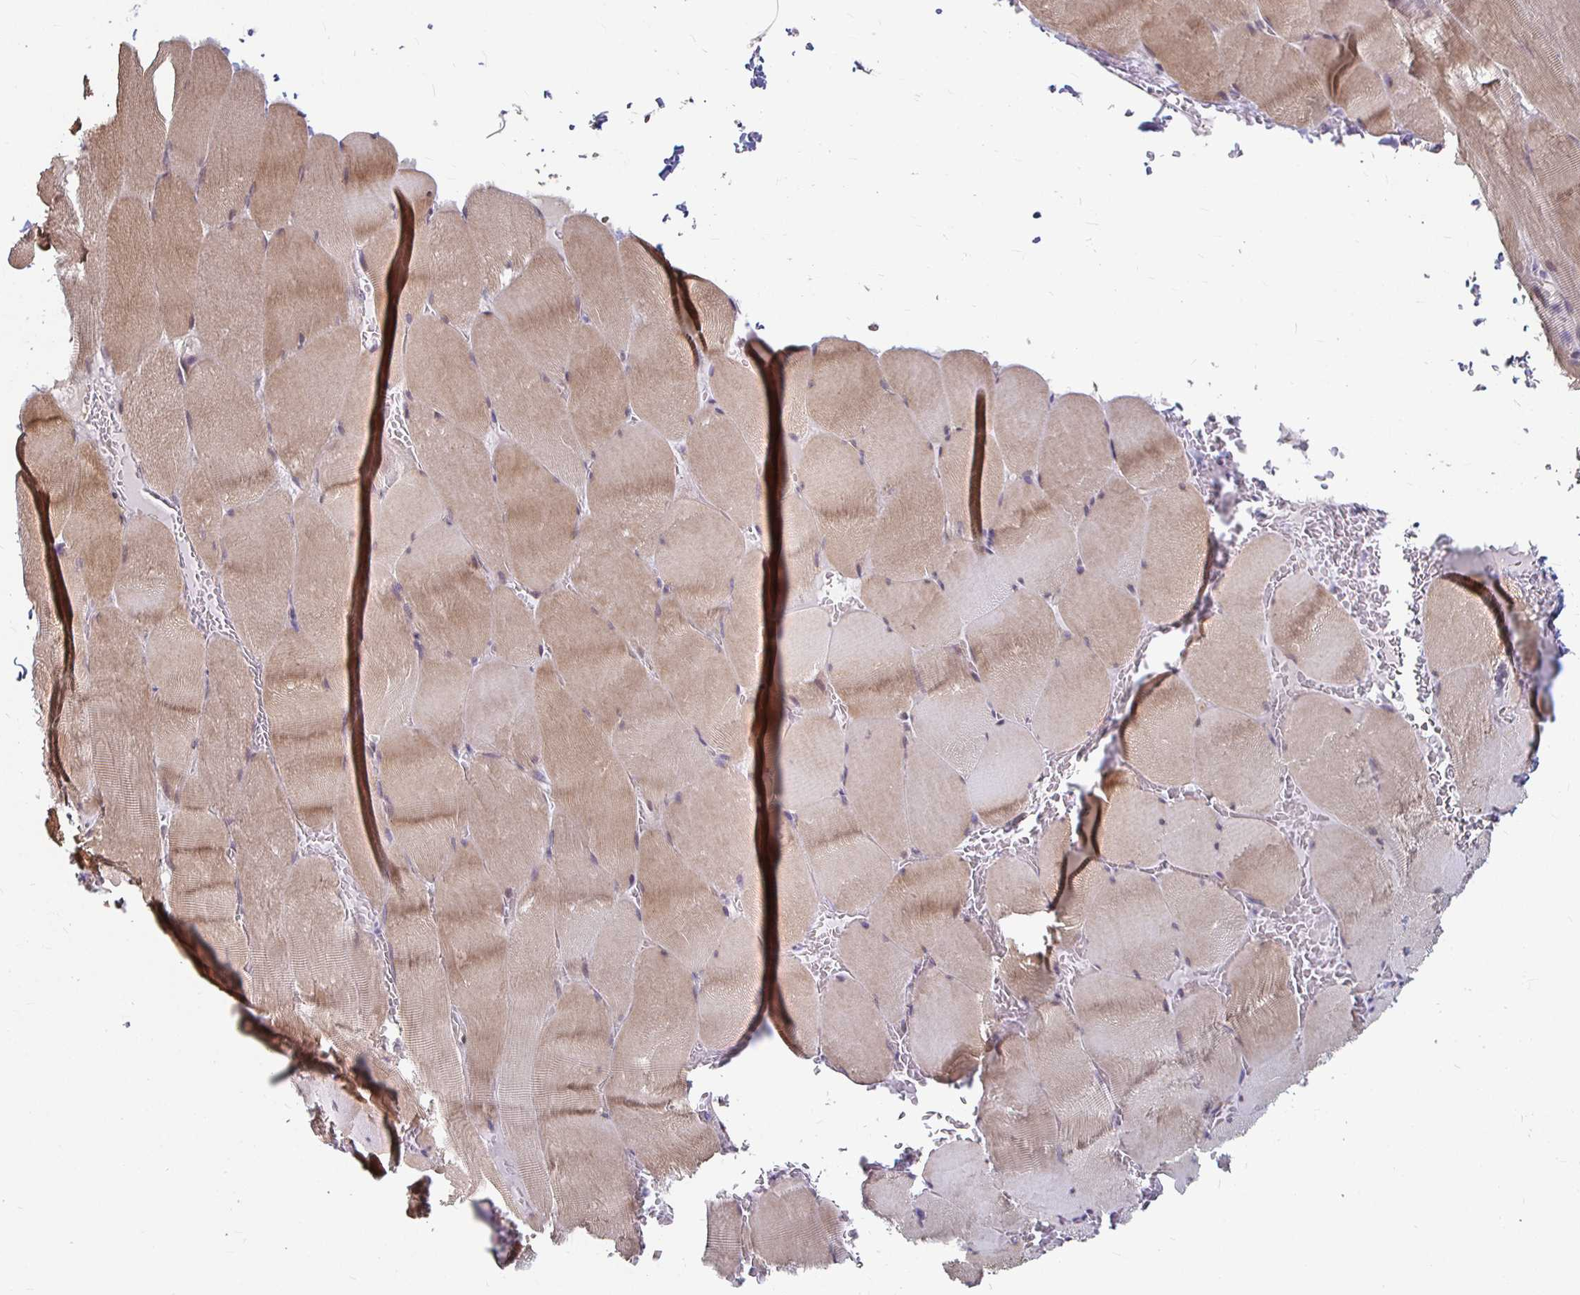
{"staining": {"intensity": "weak", "quantity": ">75%", "location": "cytoplasmic/membranous"}, "tissue": "skeletal muscle", "cell_type": "Myocytes", "image_type": "normal", "snomed": [{"axis": "morphology", "description": "Normal tissue, NOS"}, {"axis": "topography", "description": "Skeletal muscle"}, {"axis": "topography", "description": "Head-Neck"}], "caption": "The immunohistochemical stain highlights weak cytoplasmic/membranous positivity in myocytes of unremarkable skeletal muscle. The protein of interest is shown in brown color, while the nuclei are stained blue.", "gene": "CAPN11", "patient": {"sex": "male", "age": 66}}